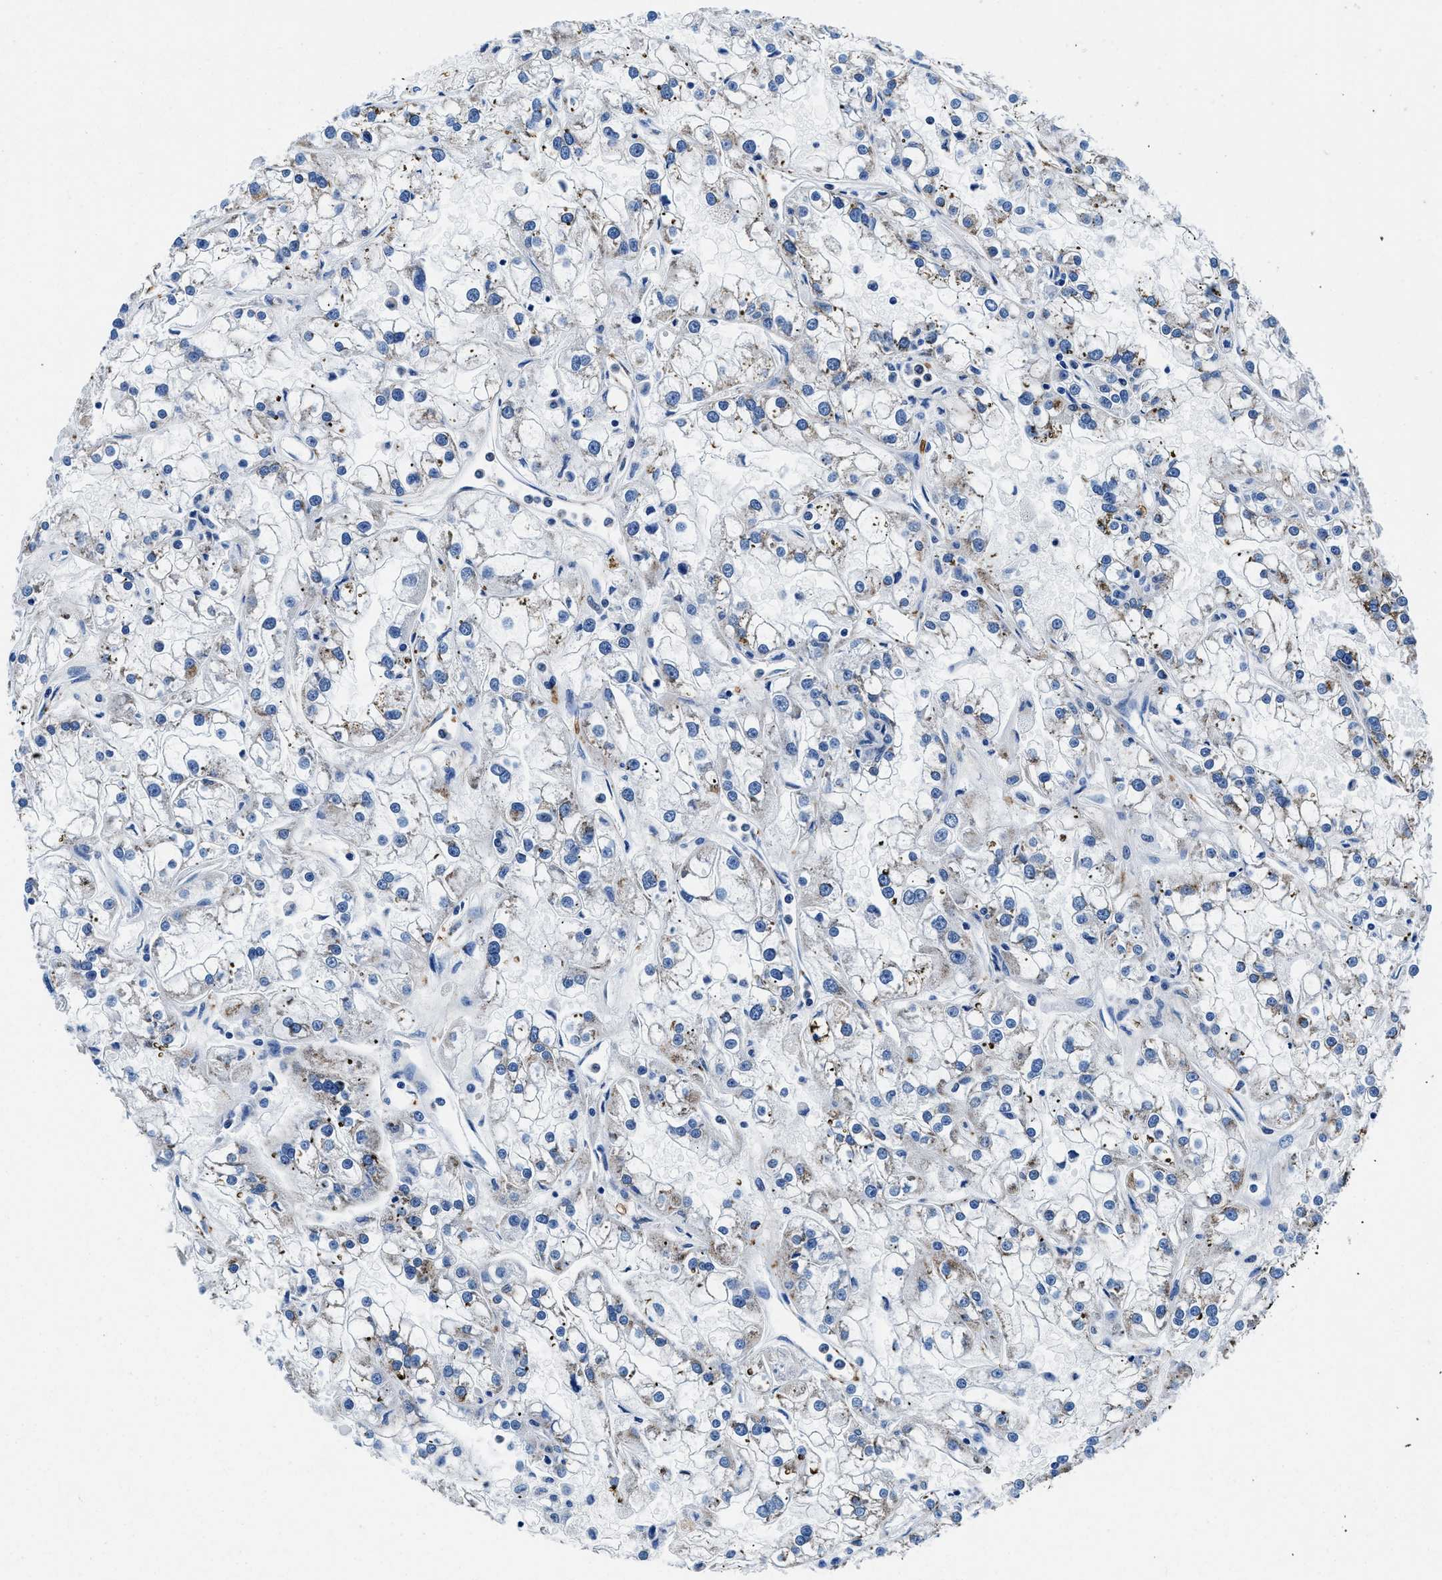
{"staining": {"intensity": "weak", "quantity": "<25%", "location": "cytoplasmic/membranous"}, "tissue": "renal cancer", "cell_type": "Tumor cells", "image_type": "cancer", "snomed": [{"axis": "morphology", "description": "Adenocarcinoma, NOS"}, {"axis": "topography", "description": "Kidney"}], "caption": "An immunohistochemistry (IHC) micrograph of renal cancer (adenocarcinoma) is shown. There is no staining in tumor cells of renal cancer (adenocarcinoma). Brightfield microscopy of IHC stained with DAB (brown) and hematoxylin (blue), captured at high magnification.", "gene": "TEX261", "patient": {"sex": "female", "age": 52}}